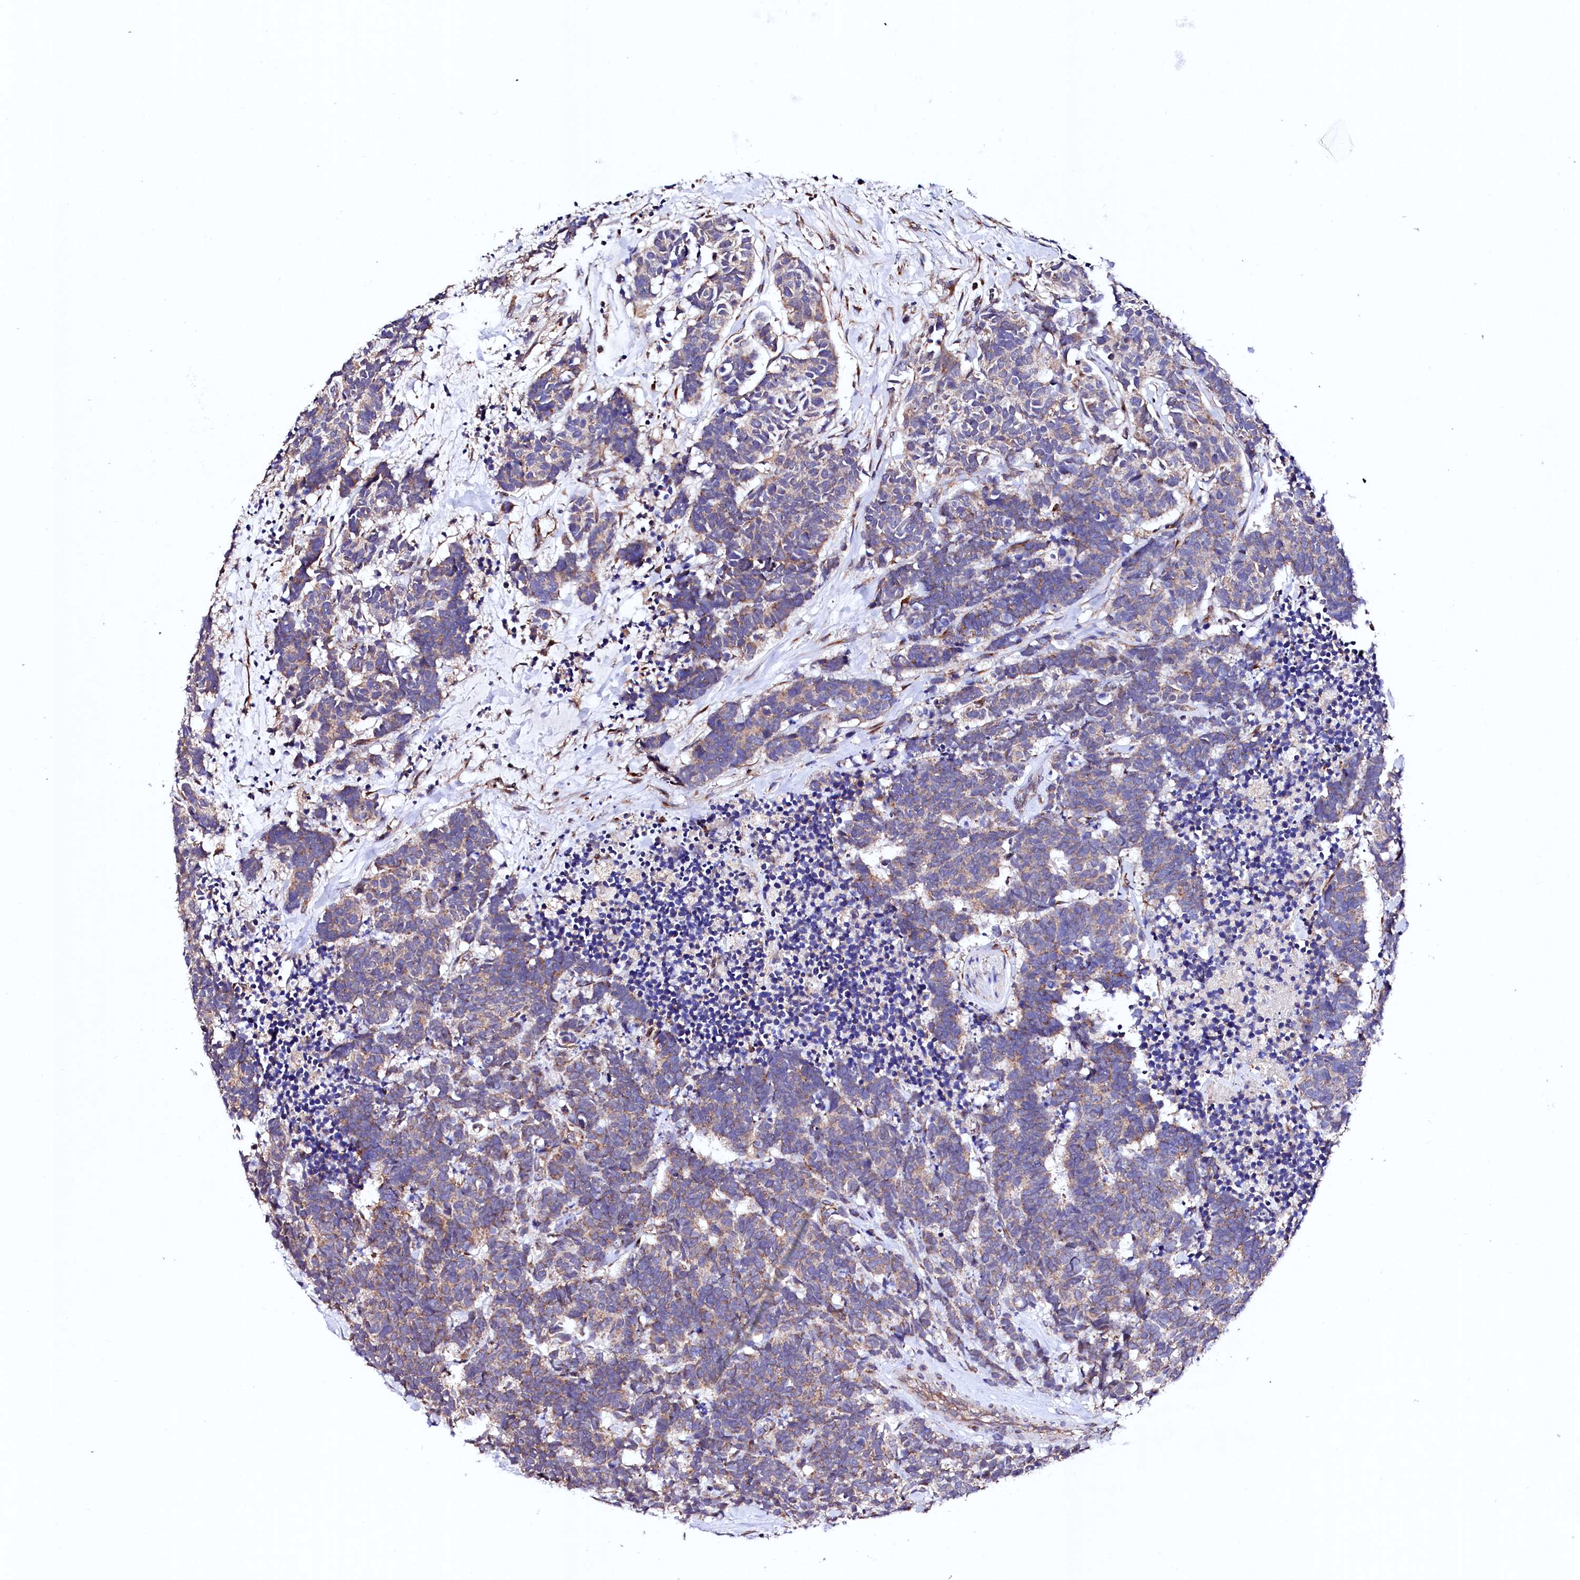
{"staining": {"intensity": "weak", "quantity": "<25%", "location": "cytoplasmic/membranous"}, "tissue": "carcinoid", "cell_type": "Tumor cells", "image_type": "cancer", "snomed": [{"axis": "morphology", "description": "Carcinoma, NOS"}, {"axis": "morphology", "description": "Carcinoid, malignant, NOS"}, {"axis": "topography", "description": "Urinary bladder"}], "caption": "Immunohistochemistry (IHC) of malignant carcinoid shows no staining in tumor cells.", "gene": "UBE3C", "patient": {"sex": "male", "age": 57}}